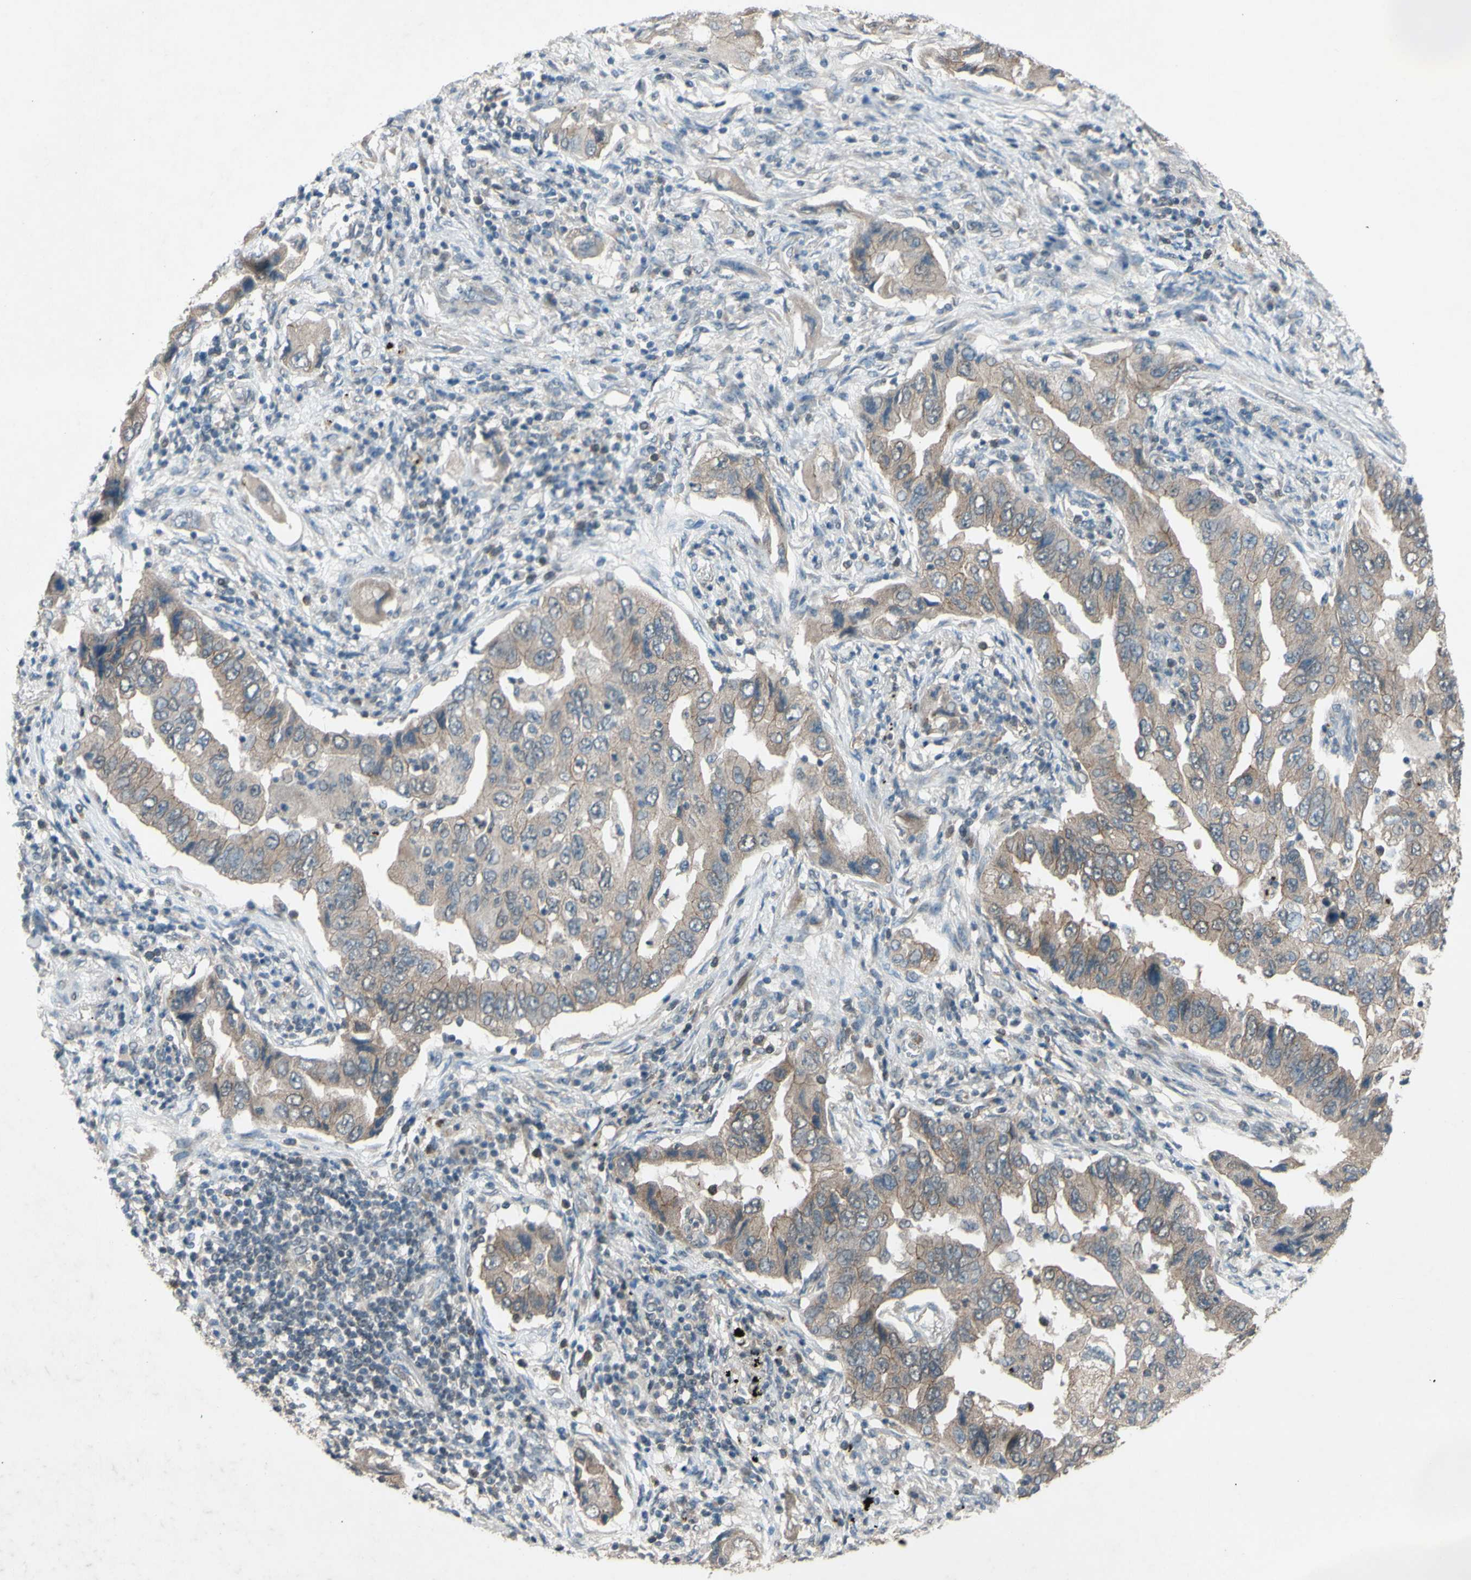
{"staining": {"intensity": "weak", "quantity": ">75%", "location": "cytoplasmic/membranous"}, "tissue": "lung cancer", "cell_type": "Tumor cells", "image_type": "cancer", "snomed": [{"axis": "morphology", "description": "Adenocarcinoma, NOS"}, {"axis": "topography", "description": "Lung"}], "caption": "High-magnification brightfield microscopy of lung adenocarcinoma stained with DAB (3,3'-diaminobenzidine) (brown) and counterstained with hematoxylin (blue). tumor cells exhibit weak cytoplasmic/membranous positivity is present in approximately>75% of cells. Using DAB (brown) and hematoxylin (blue) stains, captured at high magnification using brightfield microscopy.", "gene": "CDCP1", "patient": {"sex": "female", "age": 65}}